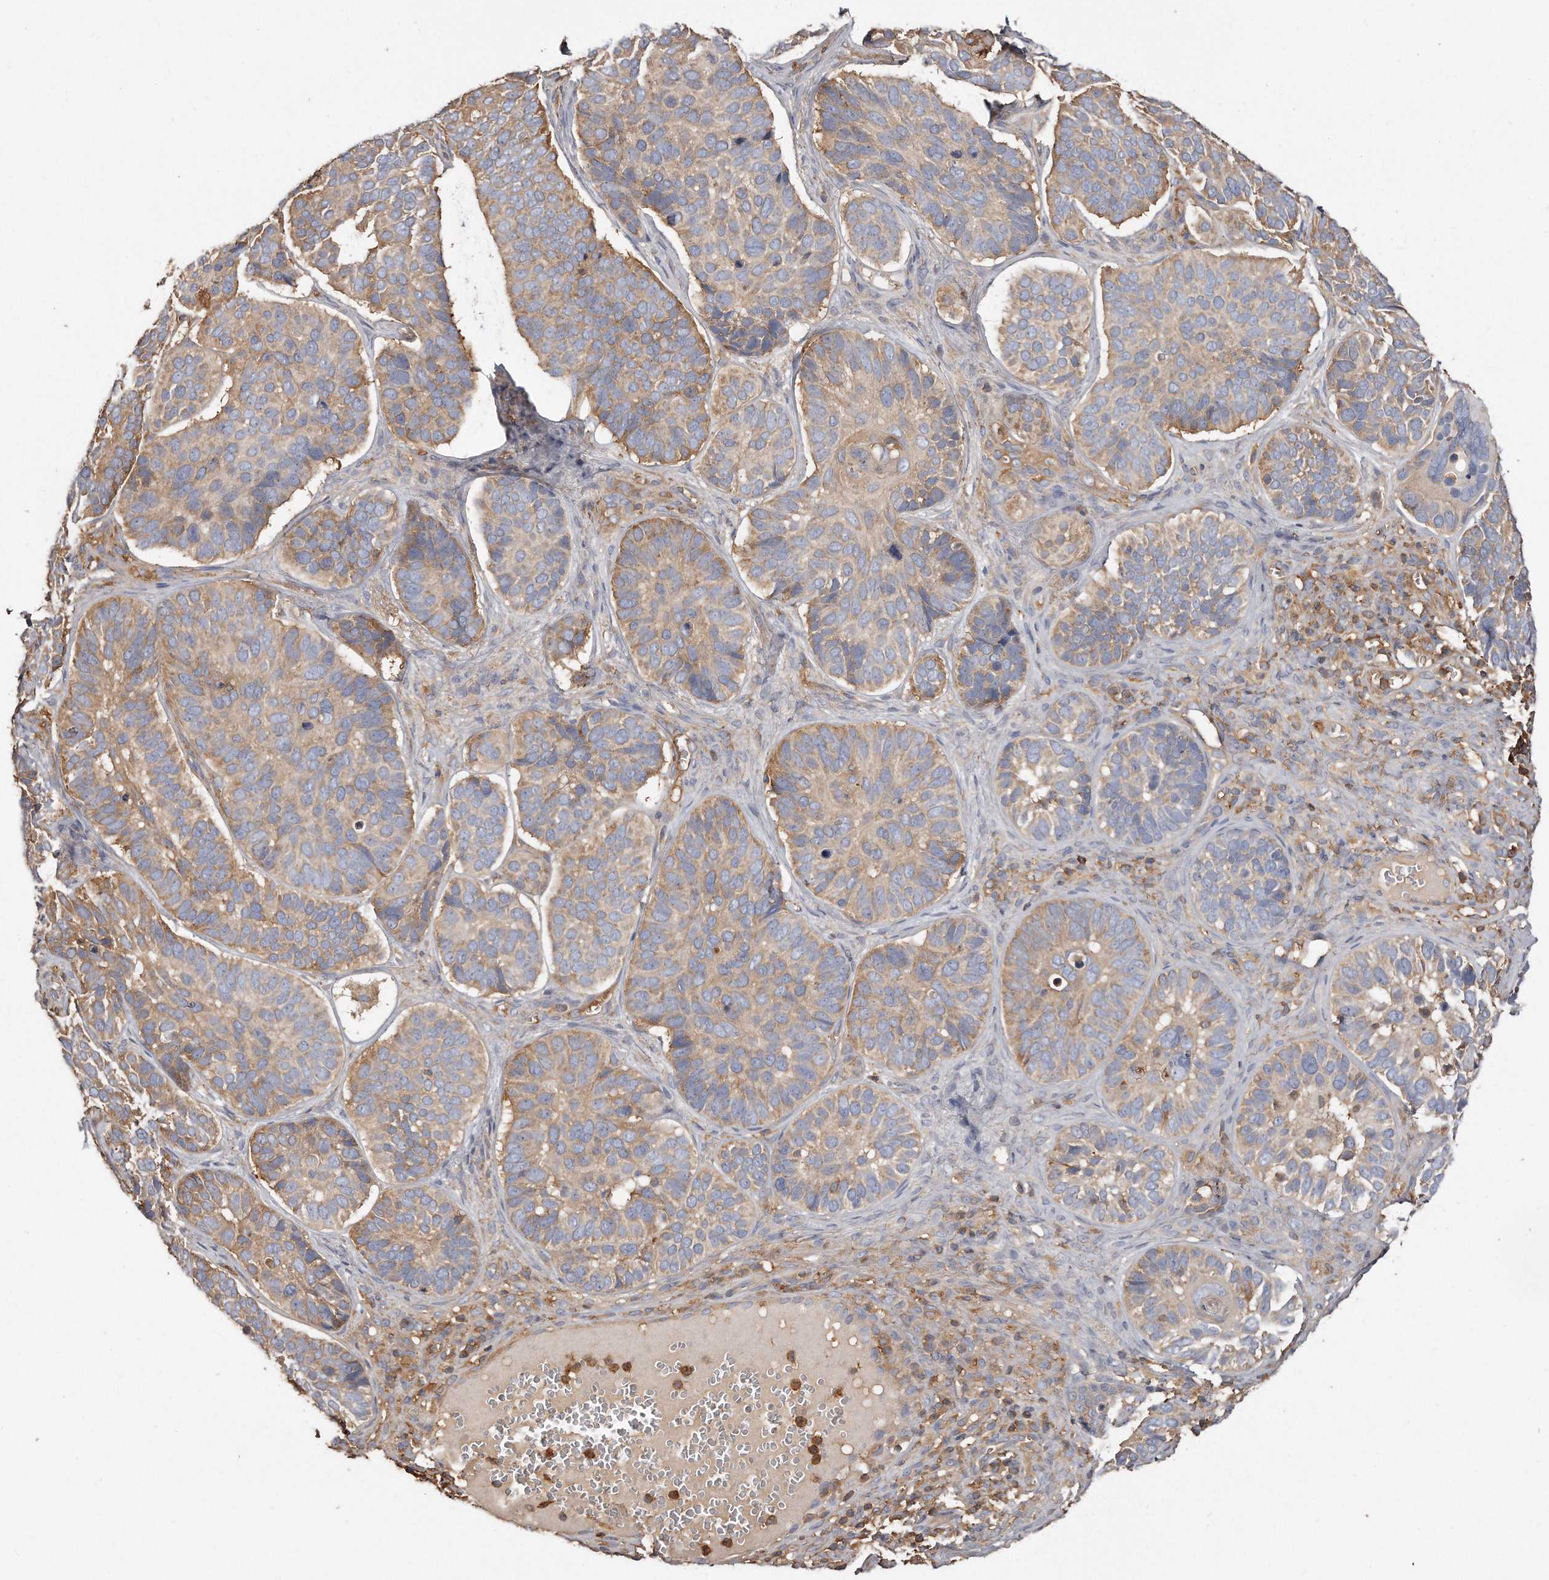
{"staining": {"intensity": "moderate", "quantity": "<25%", "location": "cytoplasmic/membranous"}, "tissue": "skin cancer", "cell_type": "Tumor cells", "image_type": "cancer", "snomed": [{"axis": "morphology", "description": "Basal cell carcinoma"}, {"axis": "topography", "description": "Skin"}], "caption": "Brown immunohistochemical staining in skin cancer (basal cell carcinoma) demonstrates moderate cytoplasmic/membranous positivity in about <25% of tumor cells.", "gene": "CAP1", "patient": {"sex": "male", "age": 62}}